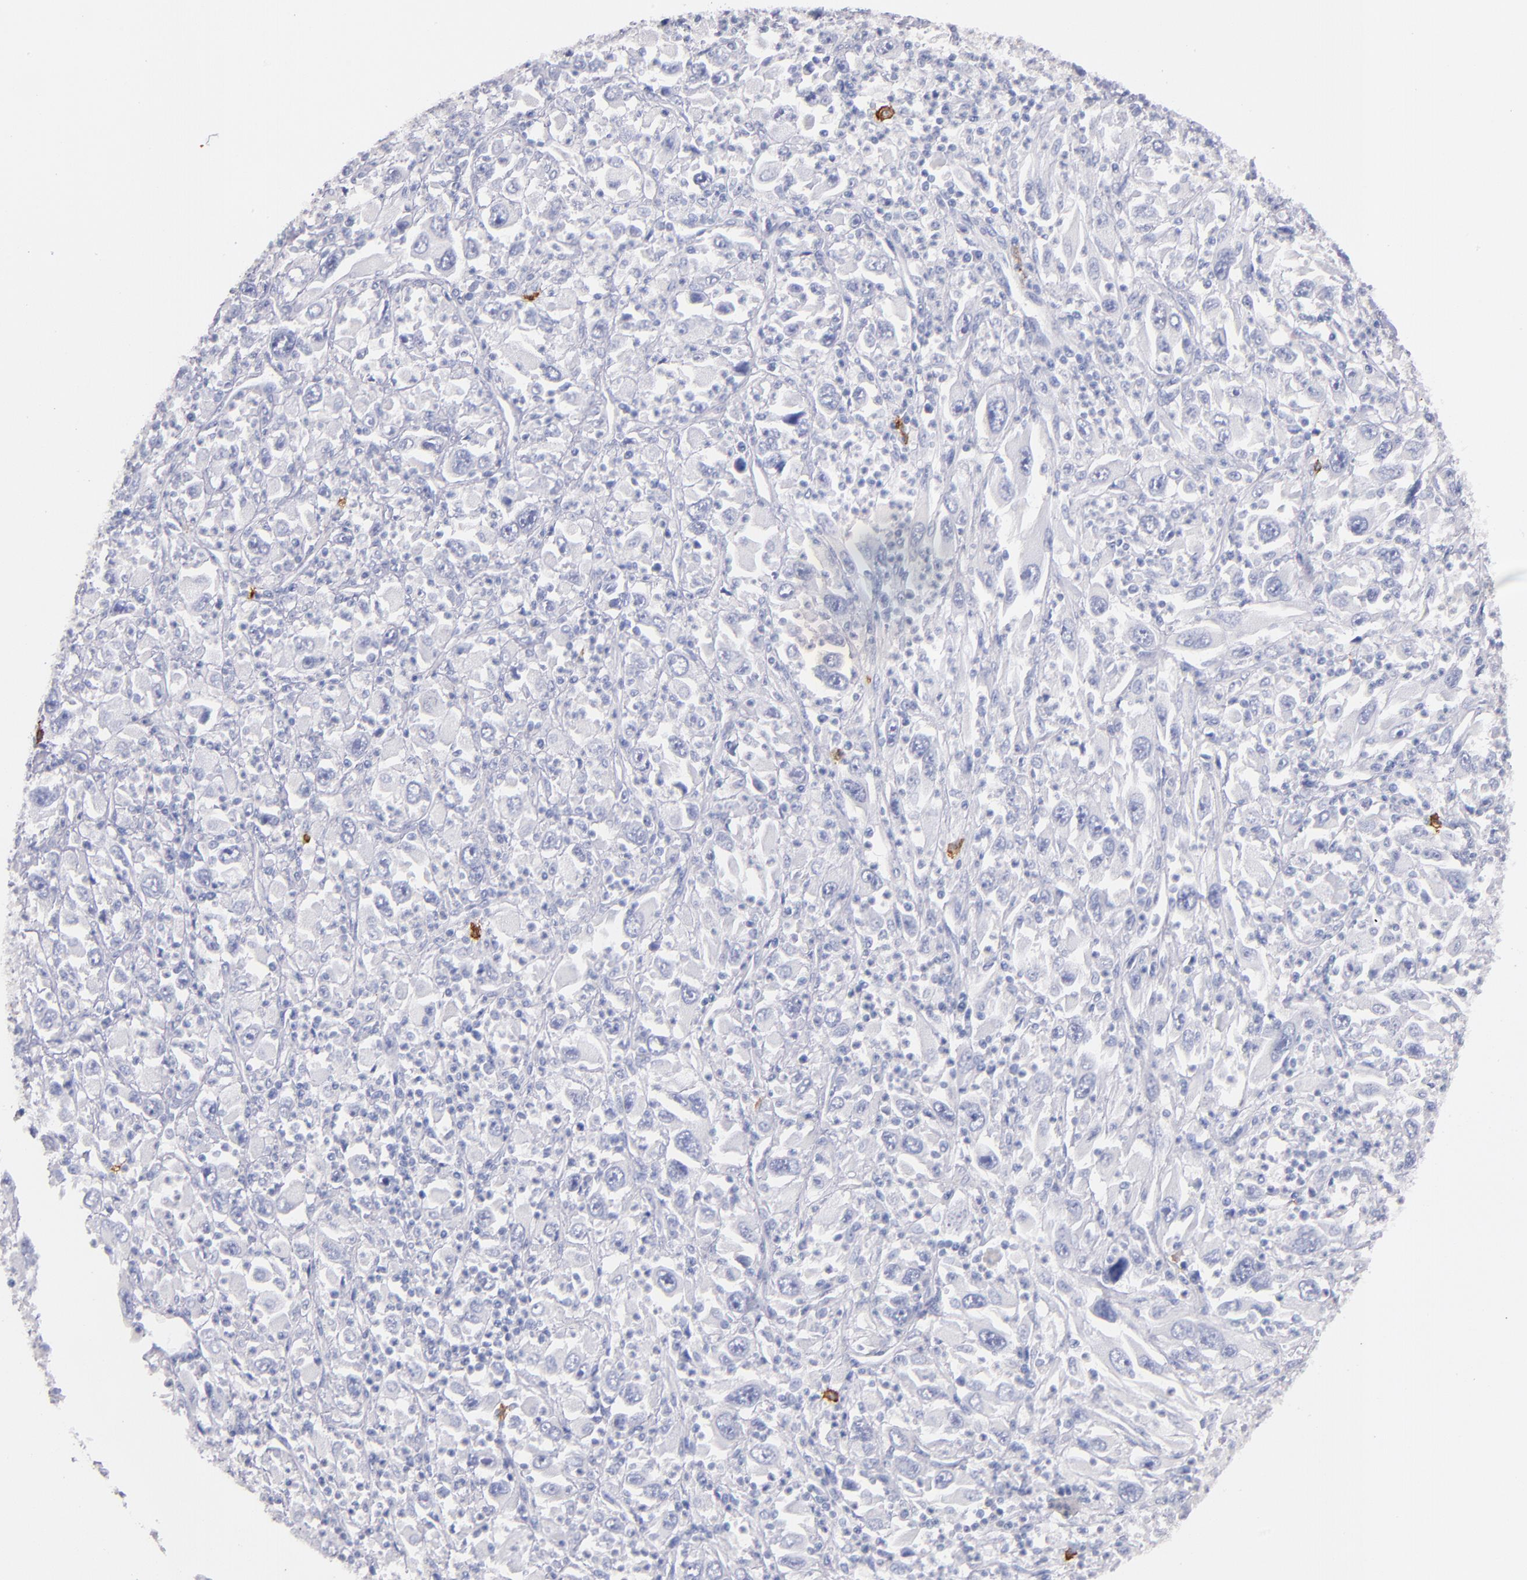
{"staining": {"intensity": "negative", "quantity": "none", "location": "none"}, "tissue": "melanoma", "cell_type": "Tumor cells", "image_type": "cancer", "snomed": [{"axis": "morphology", "description": "Malignant melanoma, Metastatic site"}, {"axis": "topography", "description": "Skin"}], "caption": "Melanoma stained for a protein using immunohistochemistry reveals no positivity tumor cells.", "gene": "KIT", "patient": {"sex": "female", "age": 56}}